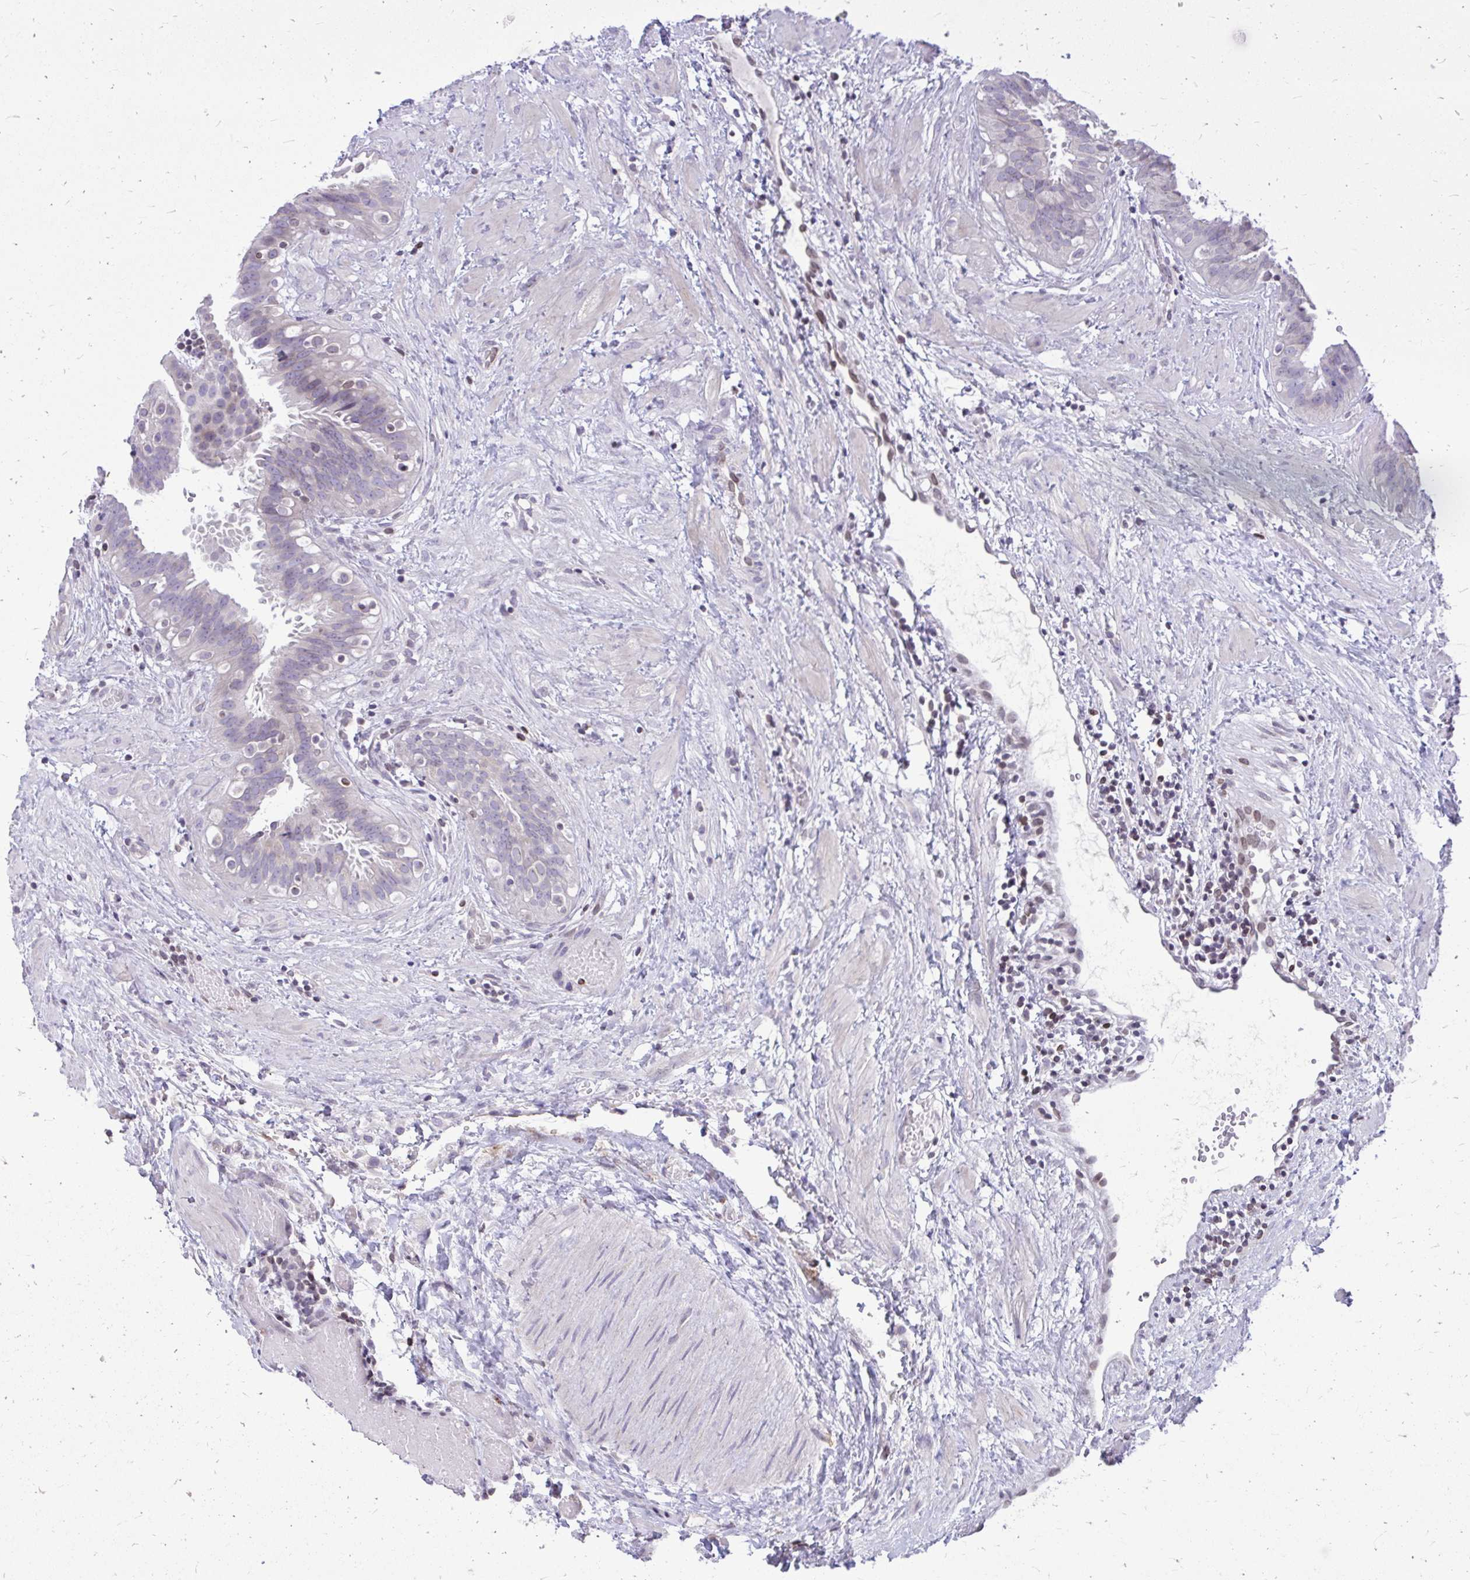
{"staining": {"intensity": "negative", "quantity": "none", "location": "none"}, "tissue": "fallopian tube", "cell_type": "Glandular cells", "image_type": "normal", "snomed": [{"axis": "morphology", "description": "Normal tissue, NOS"}, {"axis": "topography", "description": "Fallopian tube"}], "caption": "A histopathology image of fallopian tube stained for a protein reveals no brown staining in glandular cells. (Brightfield microscopy of DAB (3,3'-diaminobenzidine) immunohistochemistry (IHC) at high magnification).", "gene": "RPS6KA2", "patient": {"sex": "female", "age": 37}}